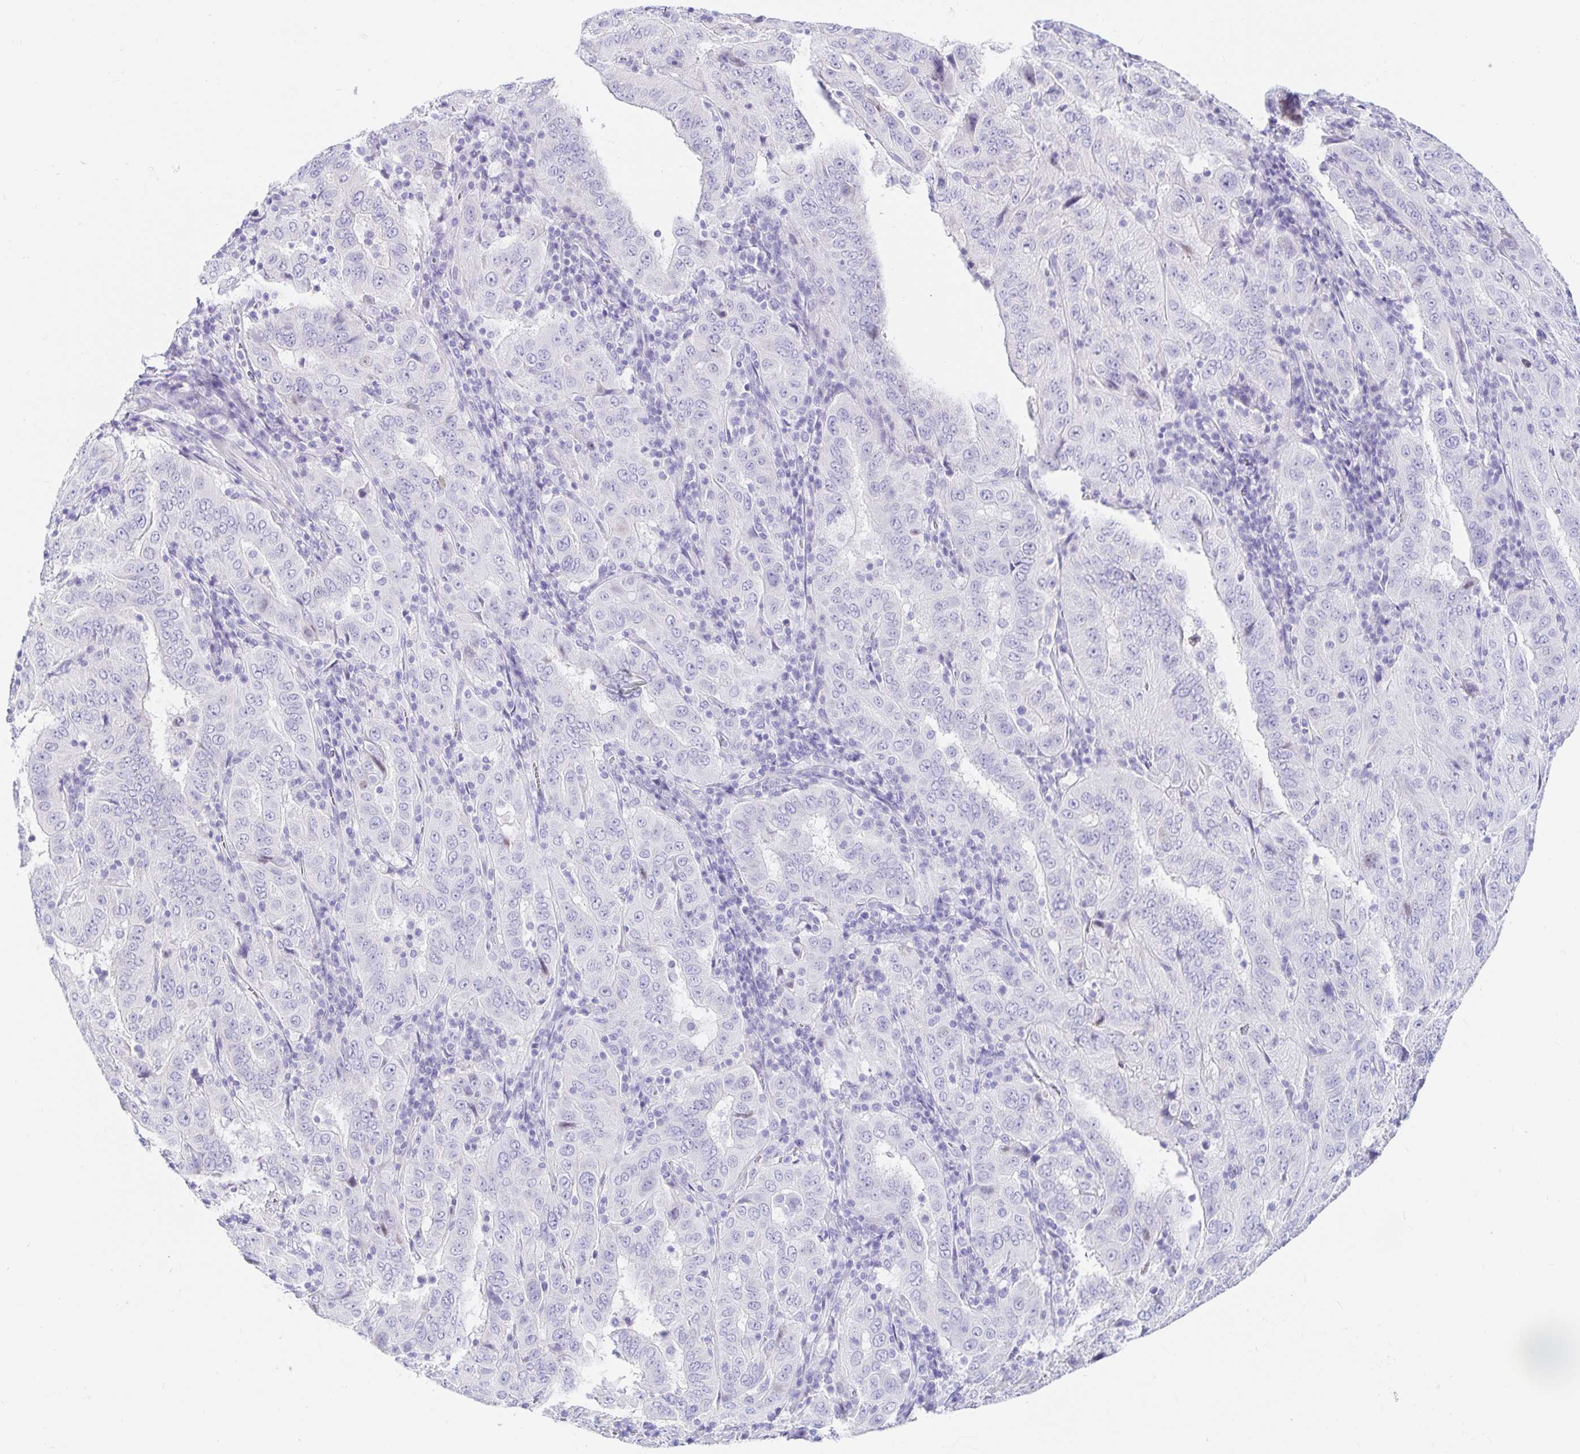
{"staining": {"intensity": "negative", "quantity": "none", "location": "none"}, "tissue": "pancreatic cancer", "cell_type": "Tumor cells", "image_type": "cancer", "snomed": [{"axis": "morphology", "description": "Adenocarcinoma, NOS"}, {"axis": "topography", "description": "Pancreas"}], "caption": "Immunohistochemical staining of human pancreatic cancer displays no significant expression in tumor cells.", "gene": "PPP1R1B", "patient": {"sex": "male", "age": 63}}